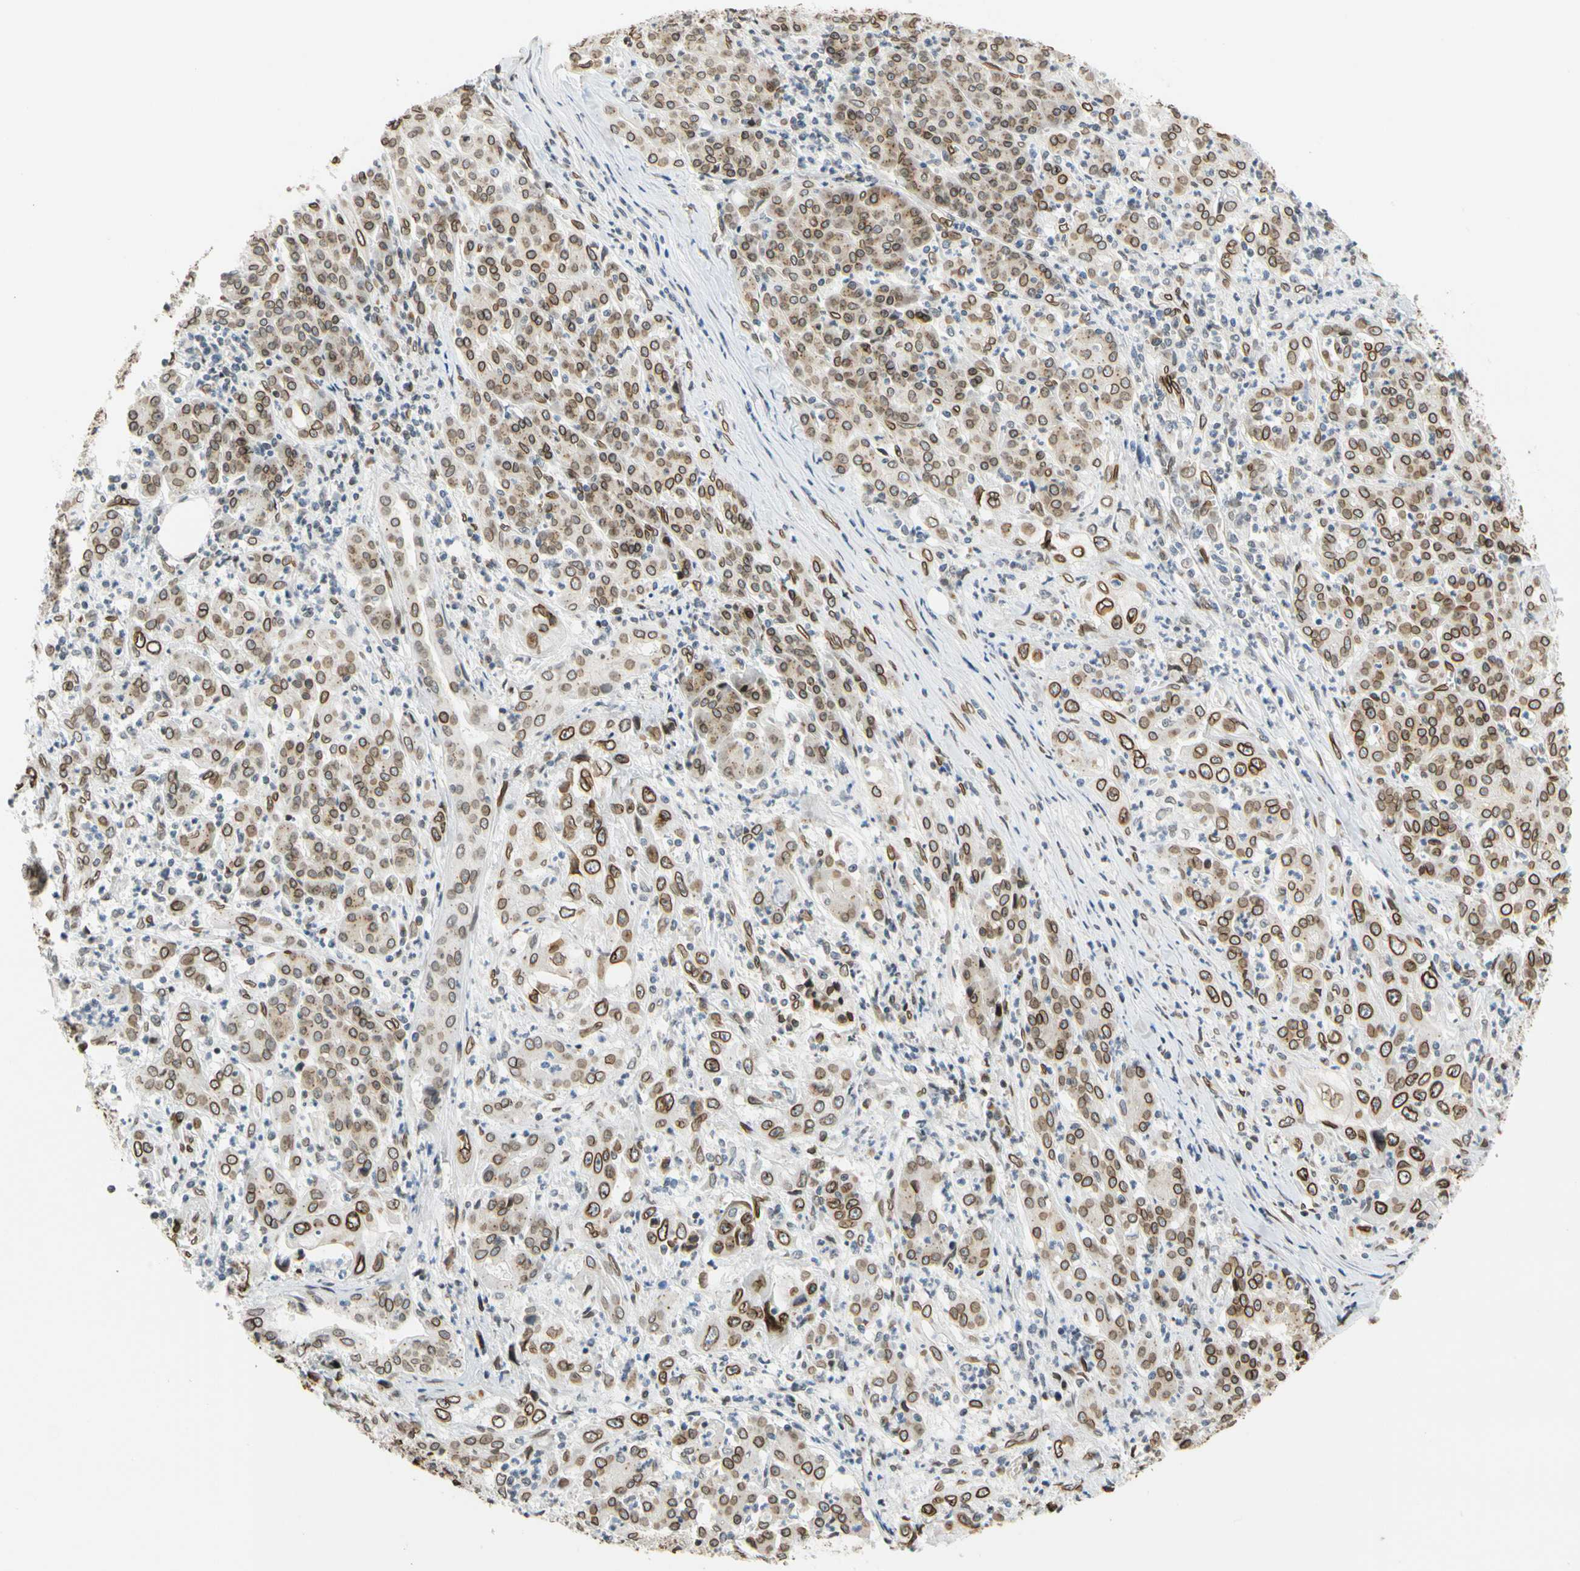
{"staining": {"intensity": "strong", "quantity": ">75%", "location": "cytoplasmic/membranous,nuclear"}, "tissue": "pancreatic cancer", "cell_type": "Tumor cells", "image_type": "cancer", "snomed": [{"axis": "morphology", "description": "Adenocarcinoma, NOS"}, {"axis": "topography", "description": "Pancreas"}], "caption": "Human pancreatic adenocarcinoma stained for a protein (brown) demonstrates strong cytoplasmic/membranous and nuclear positive positivity in about >75% of tumor cells.", "gene": "SUN1", "patient": {"sex": "male", "age": 70}}